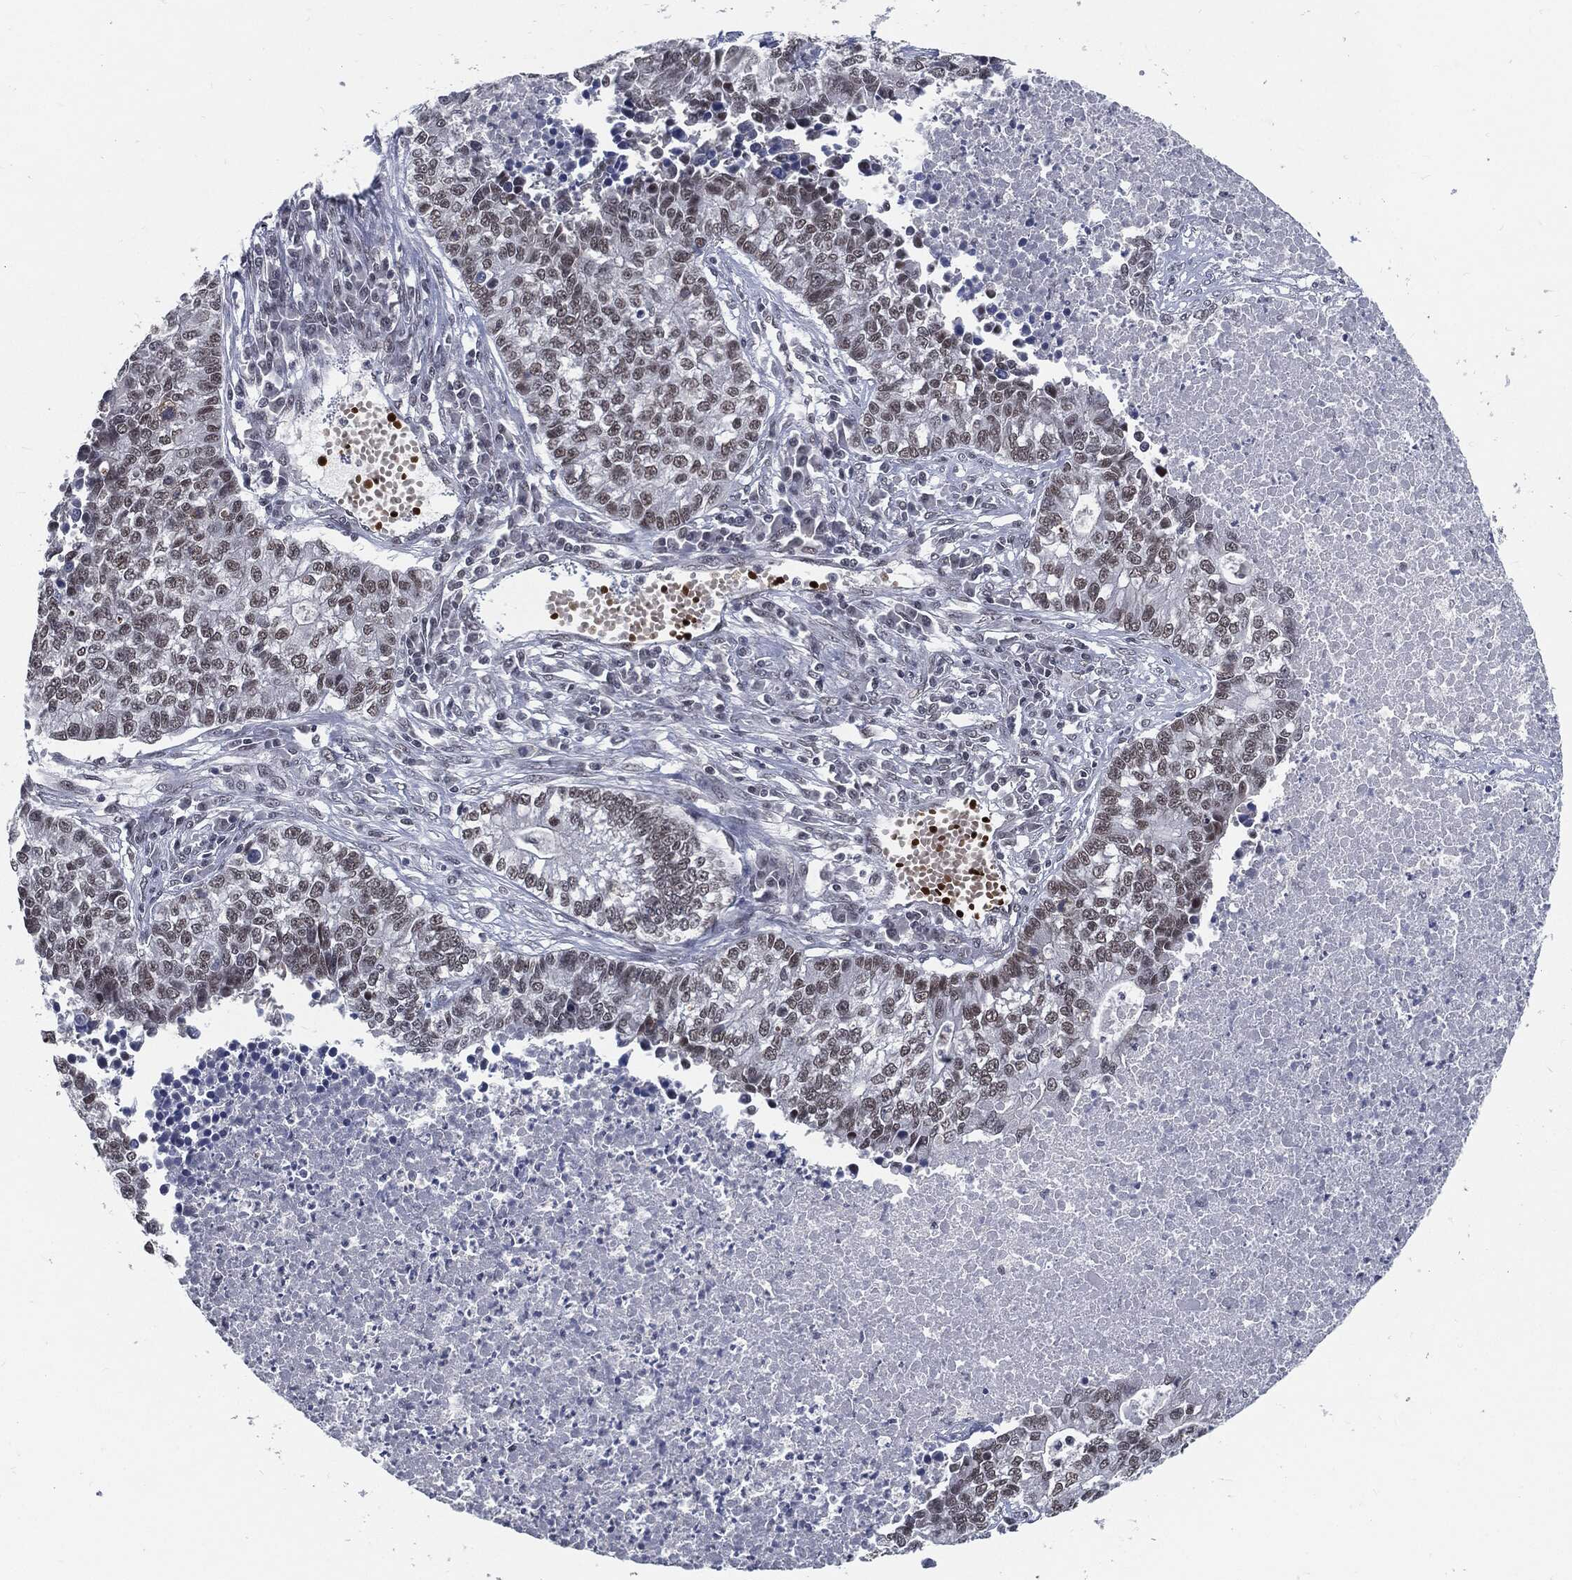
{"staining": {"intensity": "weak", "quantity": "25%-75%", "location": "nuclear"}, "tissue": "lung cancer", "cell_type": "Tumor cells", "image_type": "cancer", "snomed": [{"axis": "morphology", "description": "Adenocarcinoma, NOS"}, {"axis": "topography", "description": "Lung"}], "caption": "This is a histology image of immunohistochemistry (IHC) staining of lung cancer, which shows weak positivity in the nuclear of tumor cells.", "gene": "ANXA1", "patient": {"sex": "male", "age": 57}}